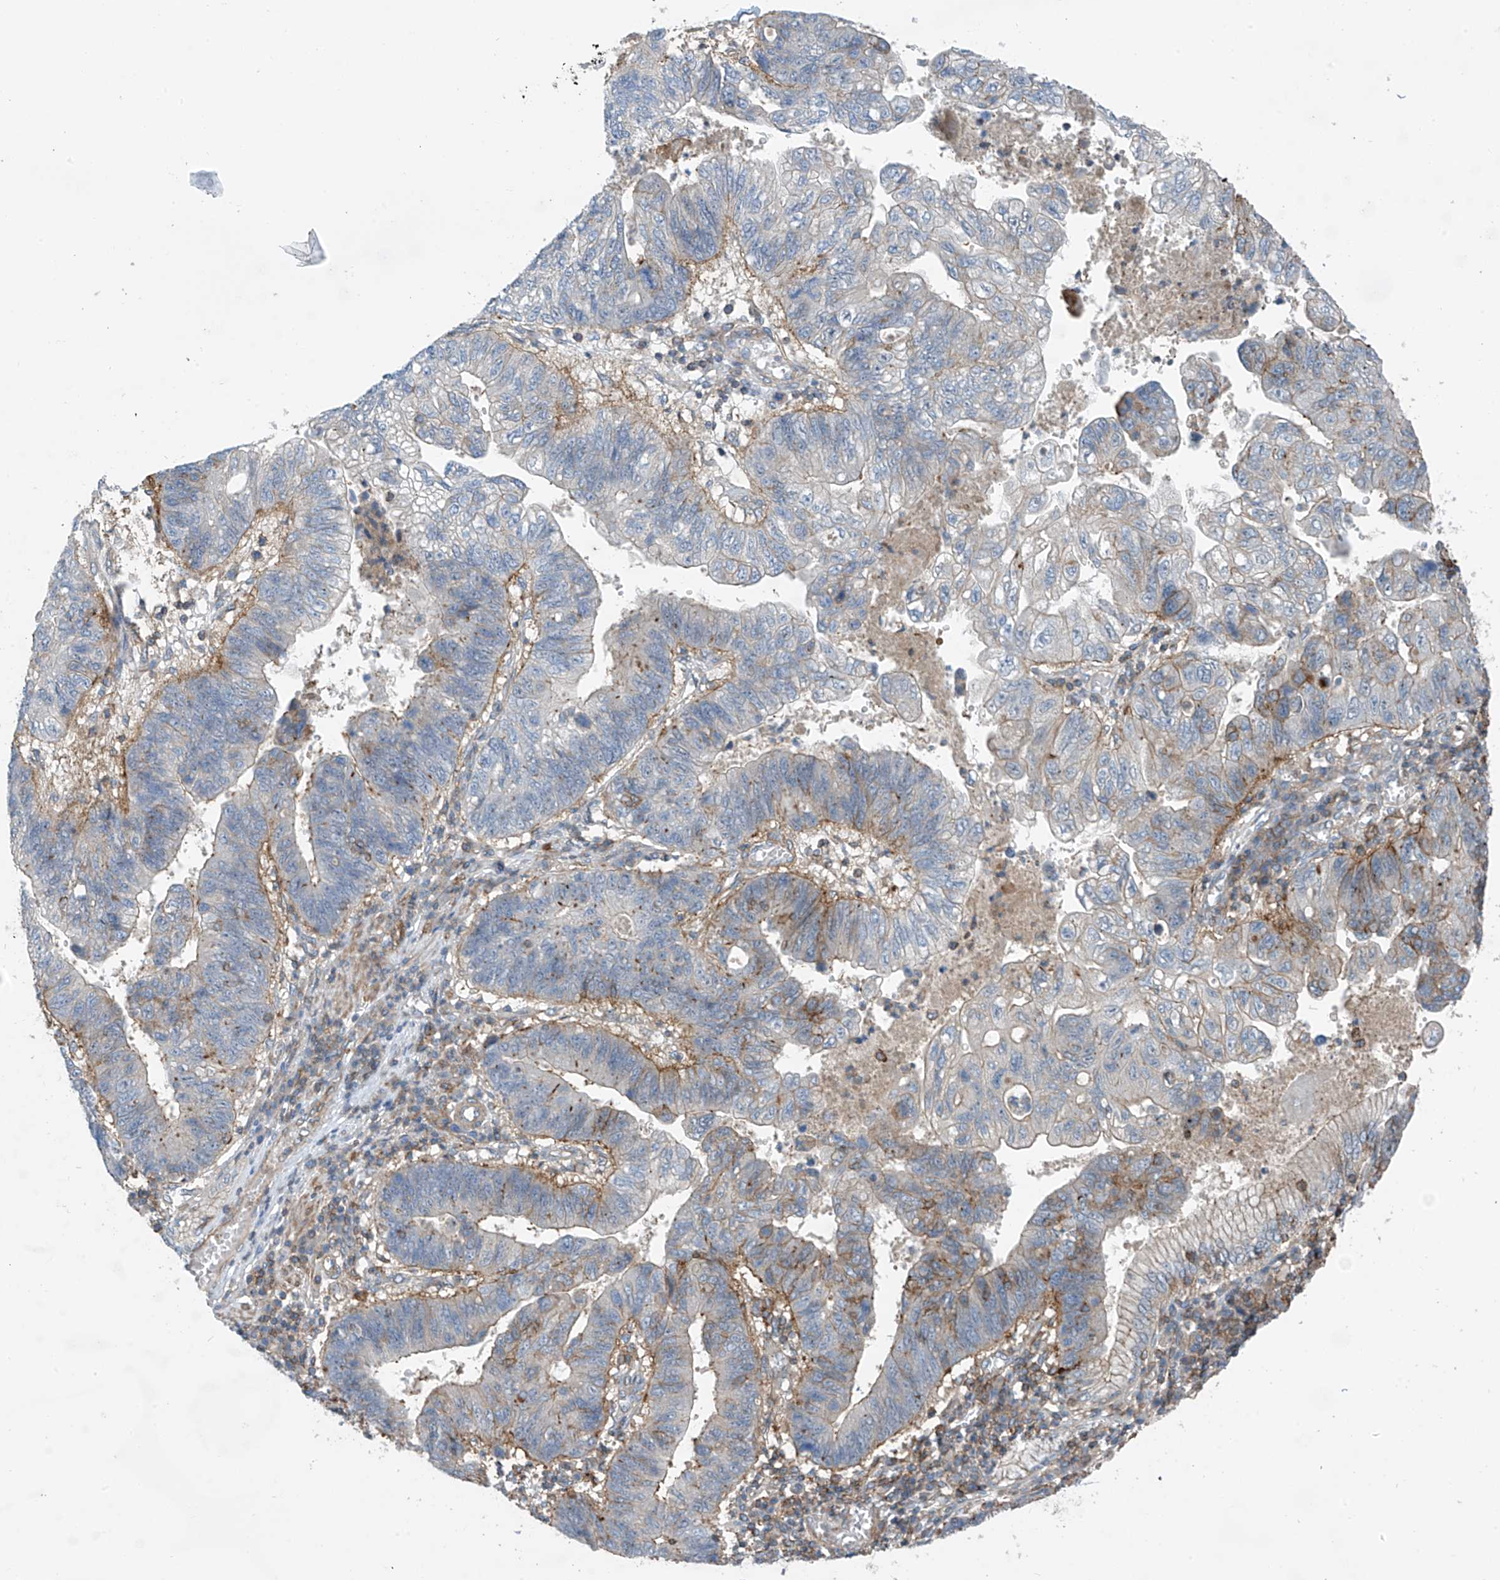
{"staining": {"intensity": "moderate", "quantity": "<25%", "location": "cytoplasmic/membranous"}, "tissue": "stomach cancer", "cell_type": "Tumor cells", "image_type": "cancer", "snomed": [{"axis": "morphology", "description": "Adenocarcinoma, NOS"}, {"axis": "topography", "description": "Stomach"}], "caption": "This is an image of immunohistochemistry staining of stomach cancer (adenocarcinoma), which shows moderate positivity in the cytoplasmic/membranous of tumor cells.", "gene": "SLC1A5", "patient": {"sex": "male", "age": 59}}